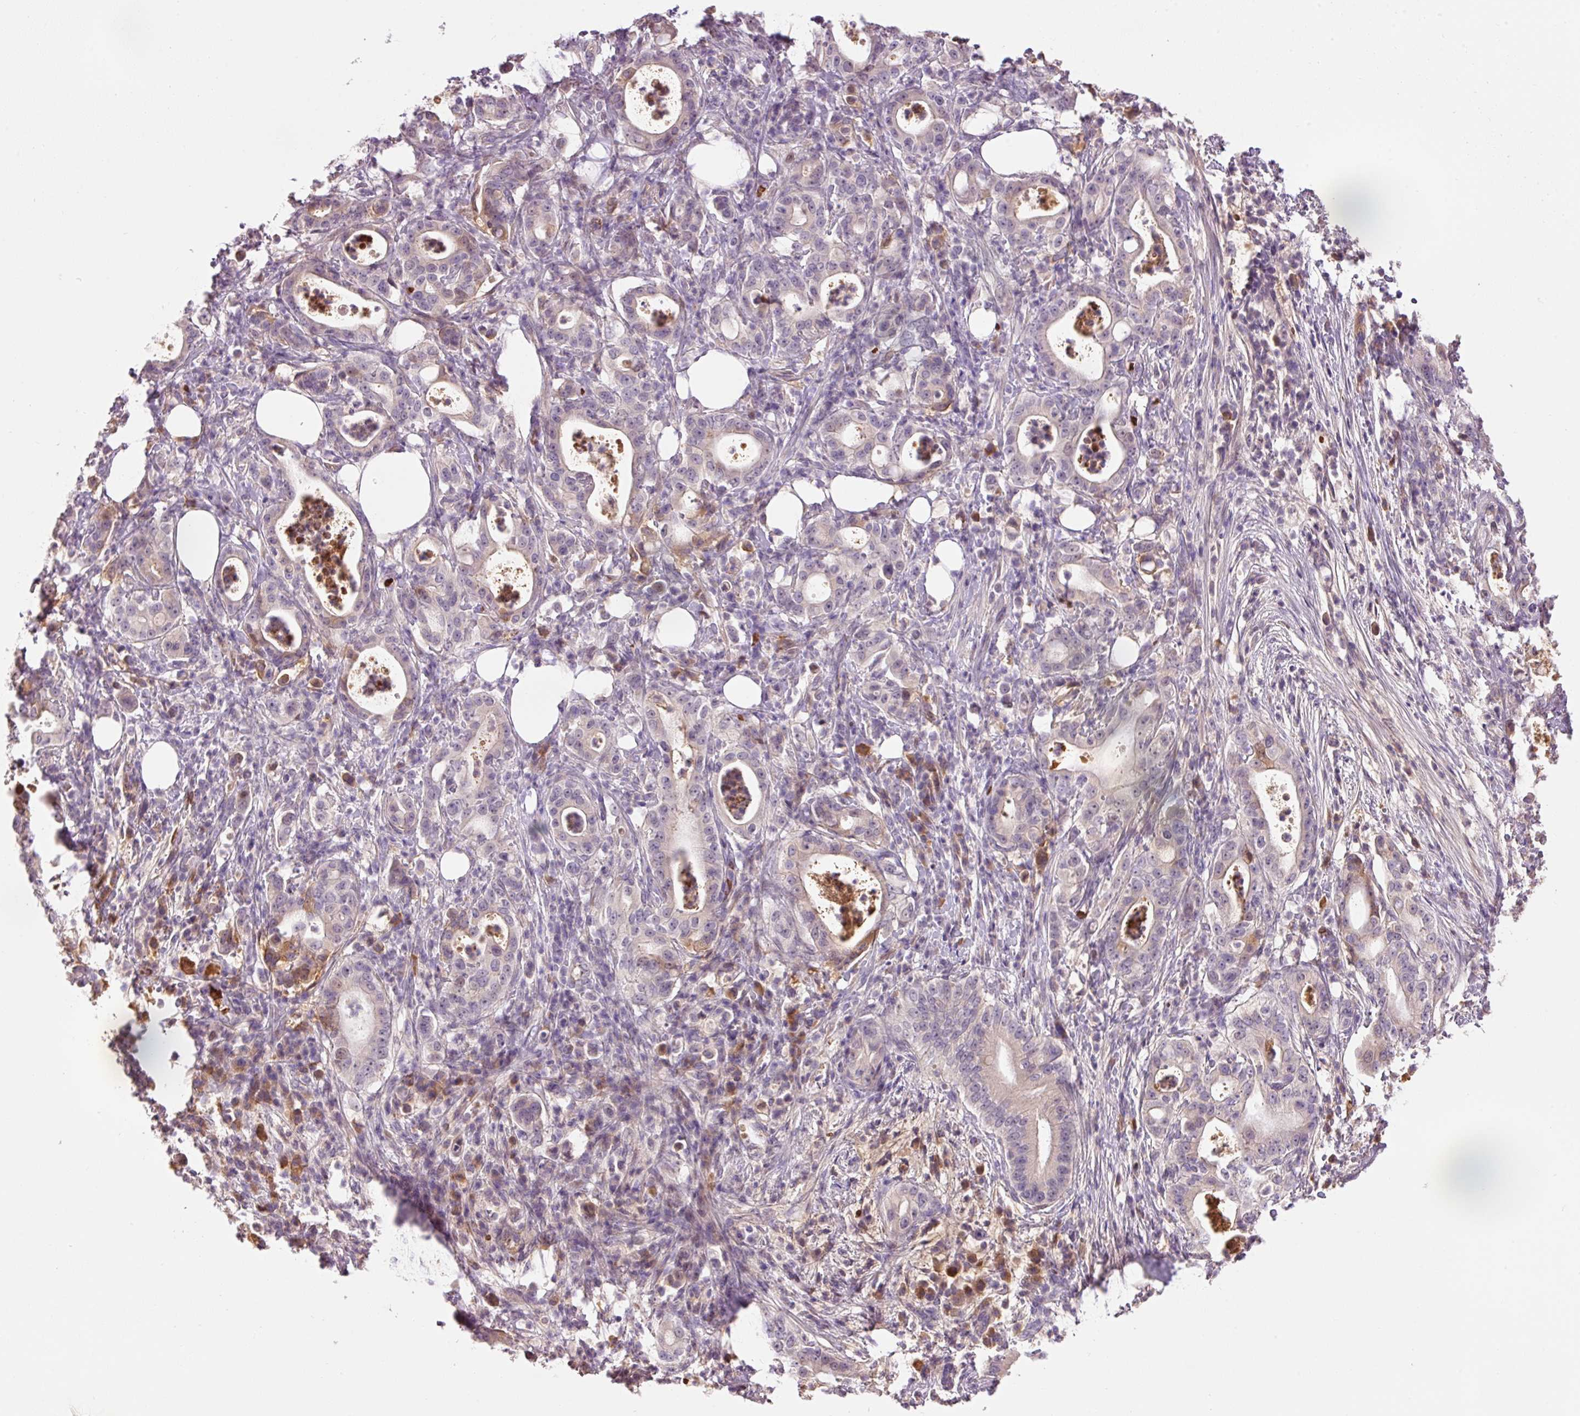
{"staining": {"intensity": "negative", "quantity": "none", "location": "none"}, "tissue": "pancreatic cancer", "cell_type": "Tumor cells", "image_type": "cancer", "snomed": [{"axis": "morphology", "description": "Adenocarcinoma, NOS"}, {"axis": "topography", "description": "Pancreas"}], "caption": "IHC image of adenocarcinoma (pancreatic) stained for a protein (brown), which demonstrates no positivity in tumor cells.", "gene": "CMTM8", "patient": {"sex": "male", "age": 71}}